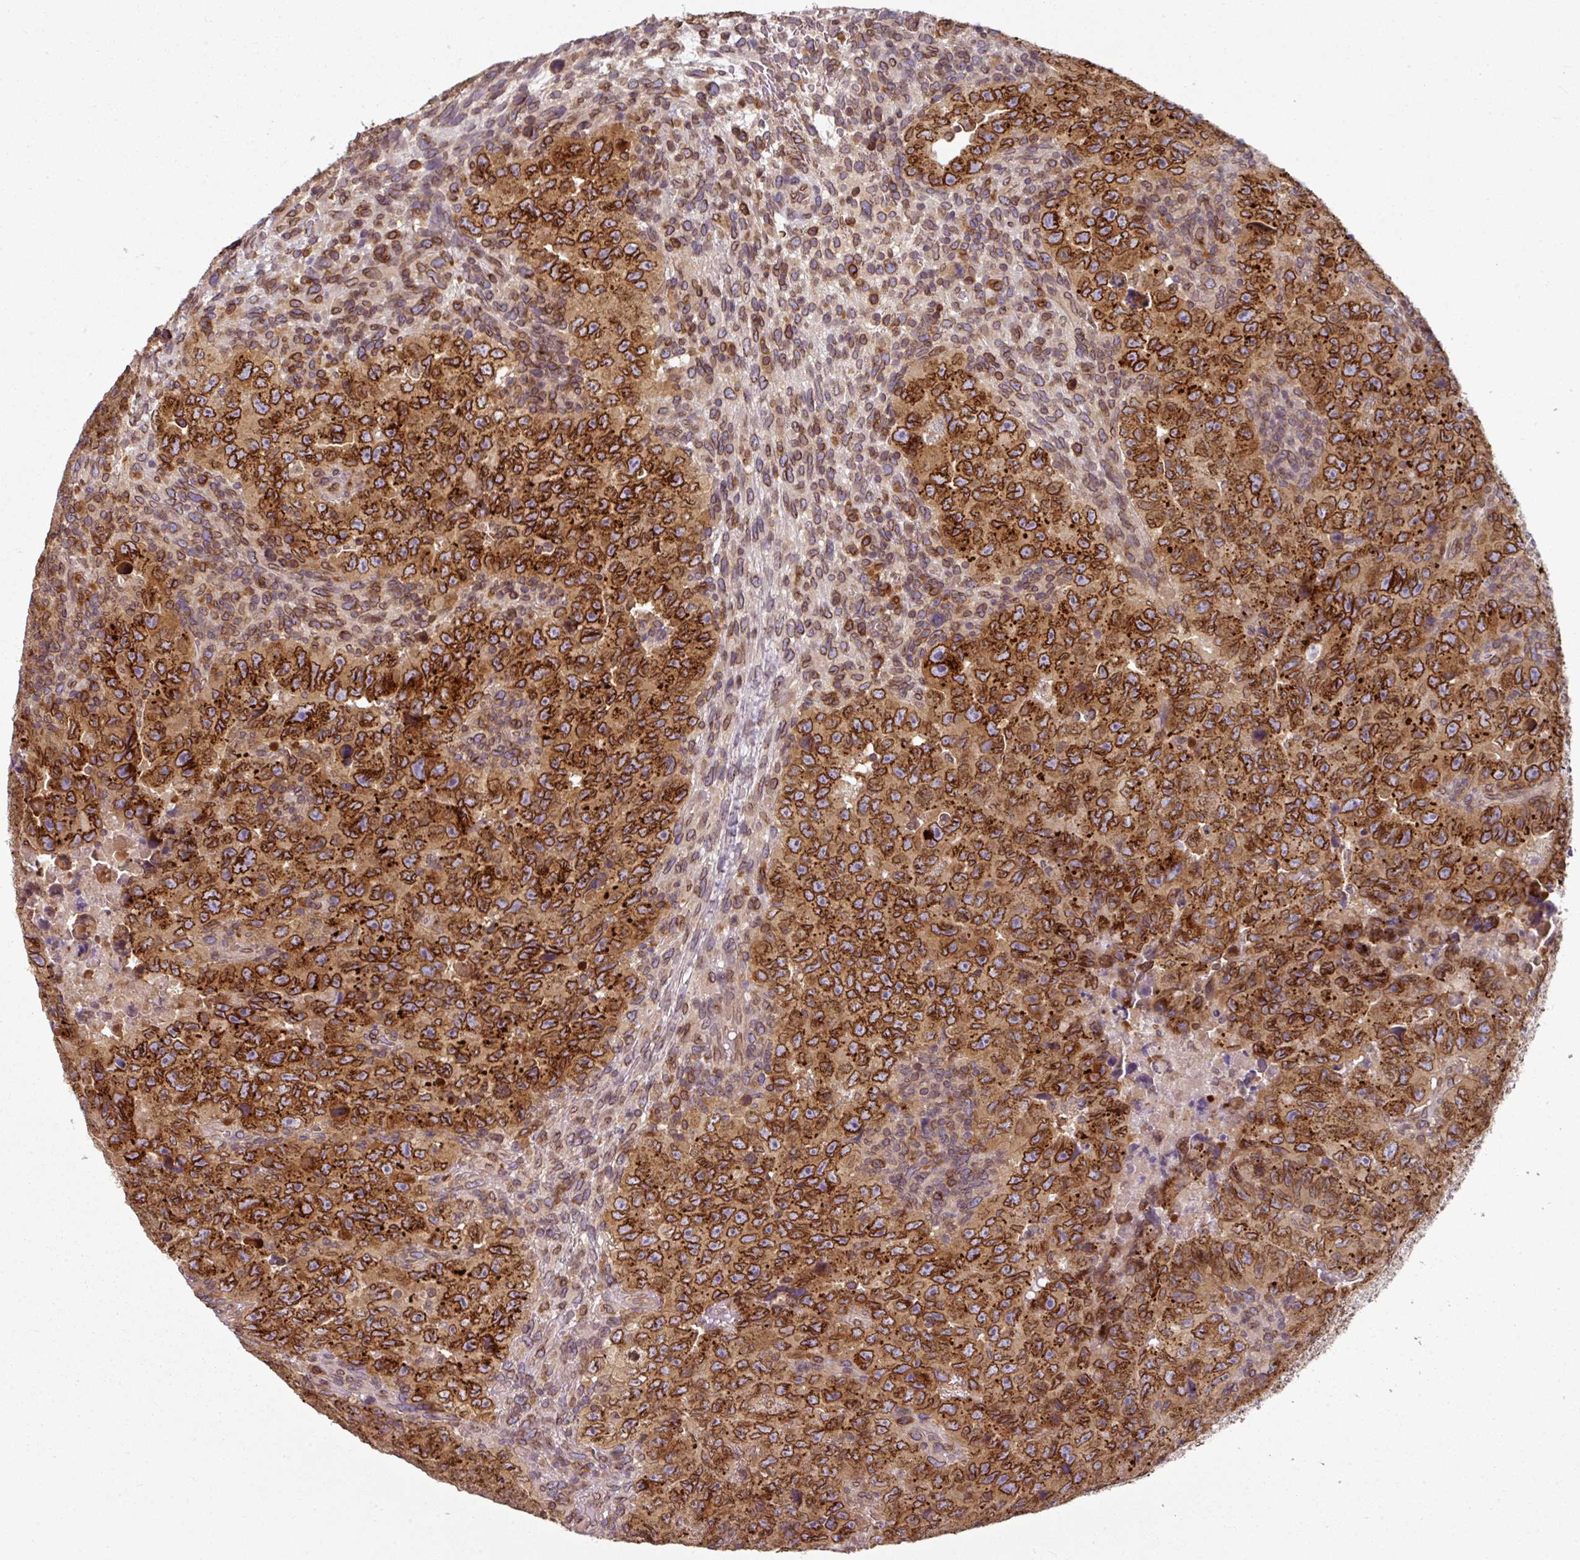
{"staining": {"intensity": "strong", "quantity": ">75%", "location": "cytoplasmic/membranous,nuclear"}, "tissue": "testis cancer", "cell_type": "Tumor cells", "image_type": "cancer", "snomed": [{"axis": "morphology", "description": "Carcinoma, Embryonal, NOS"}, {"axis": "topography", "description": "Testis"}], "caption": "Strong cytoplasmic/membranous and nuclear expression is seen in about >75% of tumor cells in testis embryonal carcinoma.", "gene": "RANGAP1", "patient": {"sex": "male", "age": 24}}